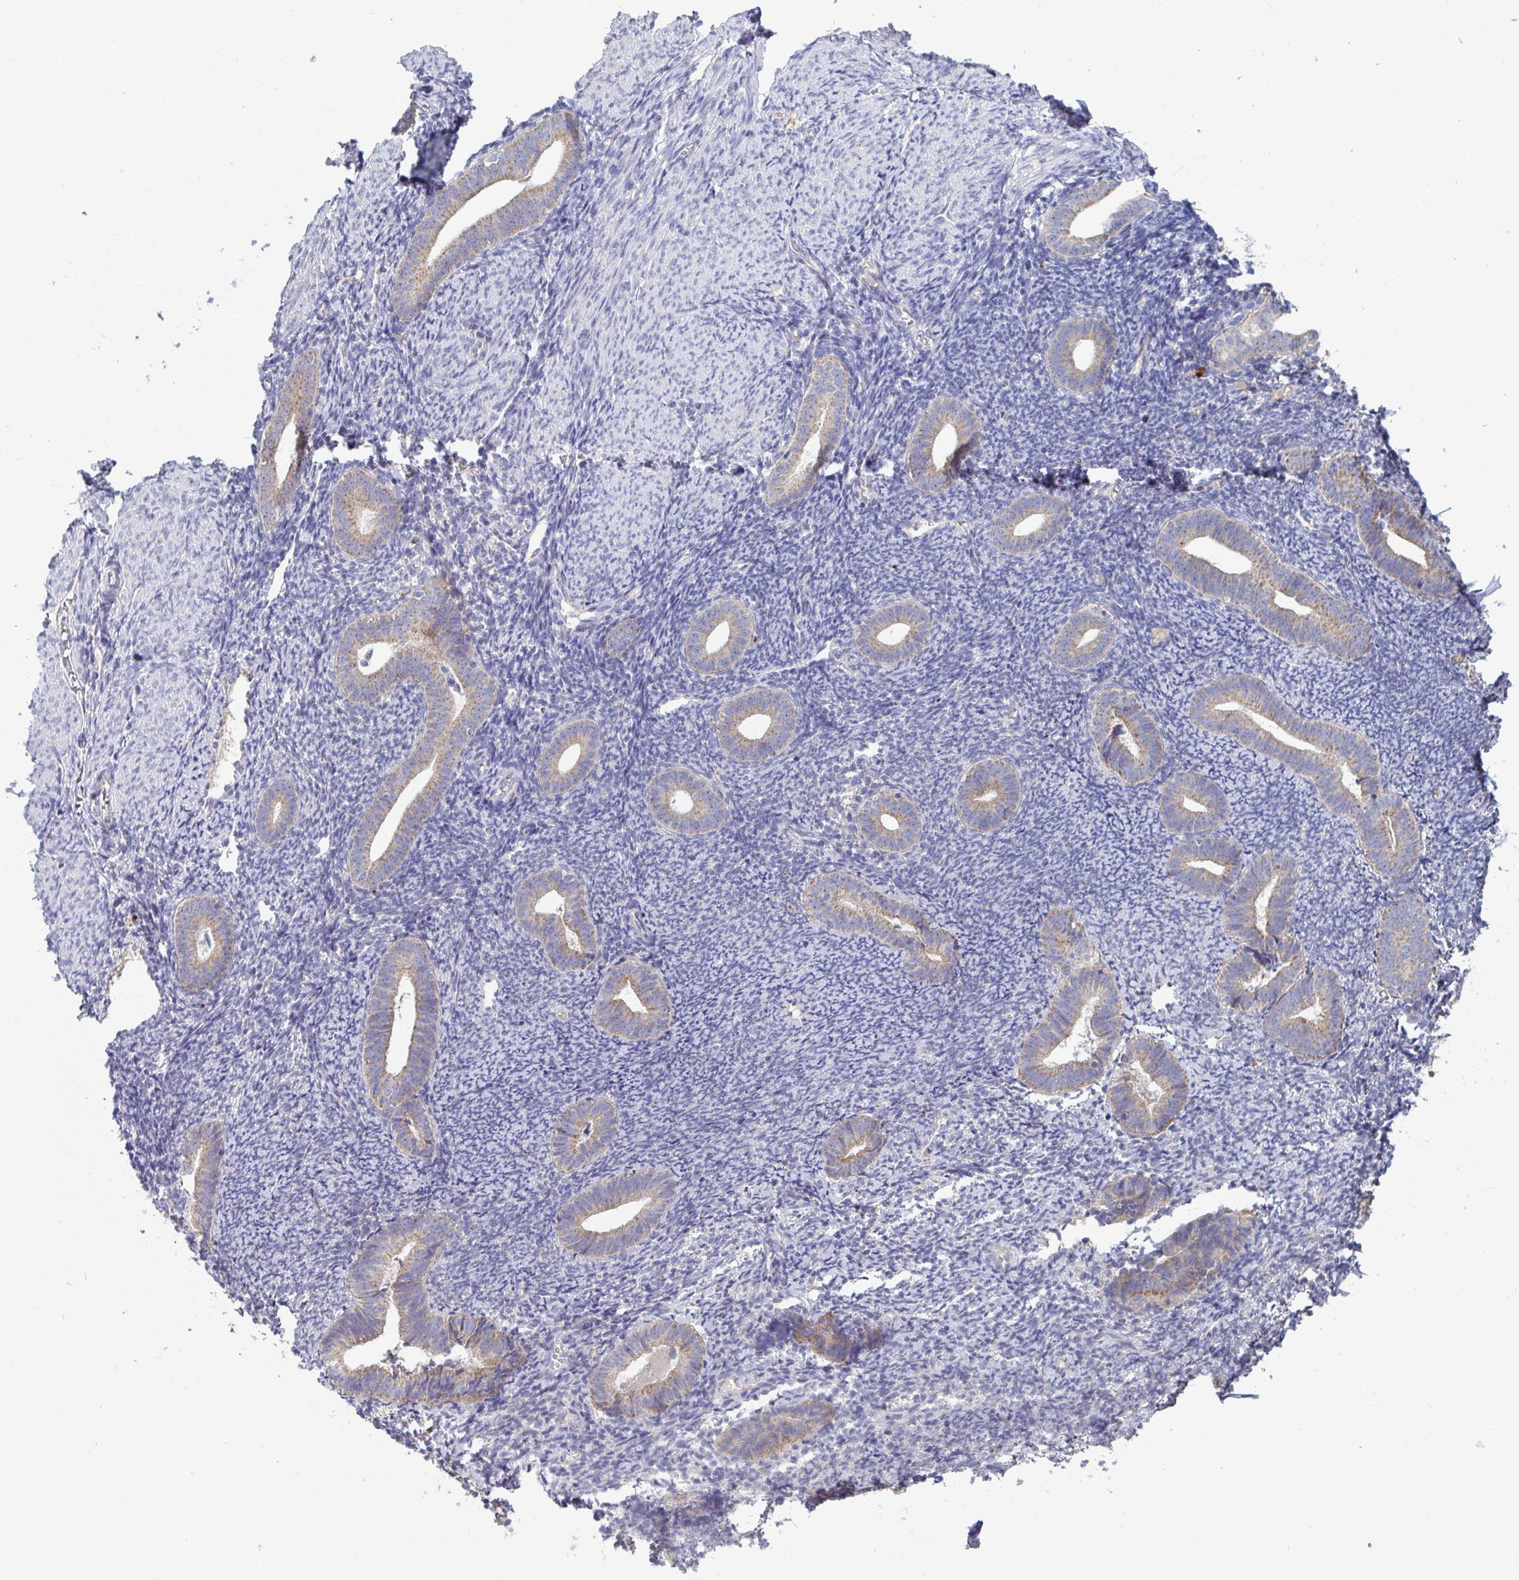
{"staining": {"intensity": "negative", "quantity": "none", "location": "none"}, "tissue": "endometrium", "cell_type": "Cells in endometrial stroma", "image_type": "normal", "snomed": [{"axis": "morphology", "description": "Normal tissue, NOS"}, {"axis": "topography", "description": "Endometrium"}], "caption": "Immunohistochemistry (IHC) photomicrograph of normal endometrium: human endometrium stained with DAB shows no significant protein expression in cells in endometrial stroma.", "gene": "GALNT13", "patient": {"sex": "female", "age": 39}}